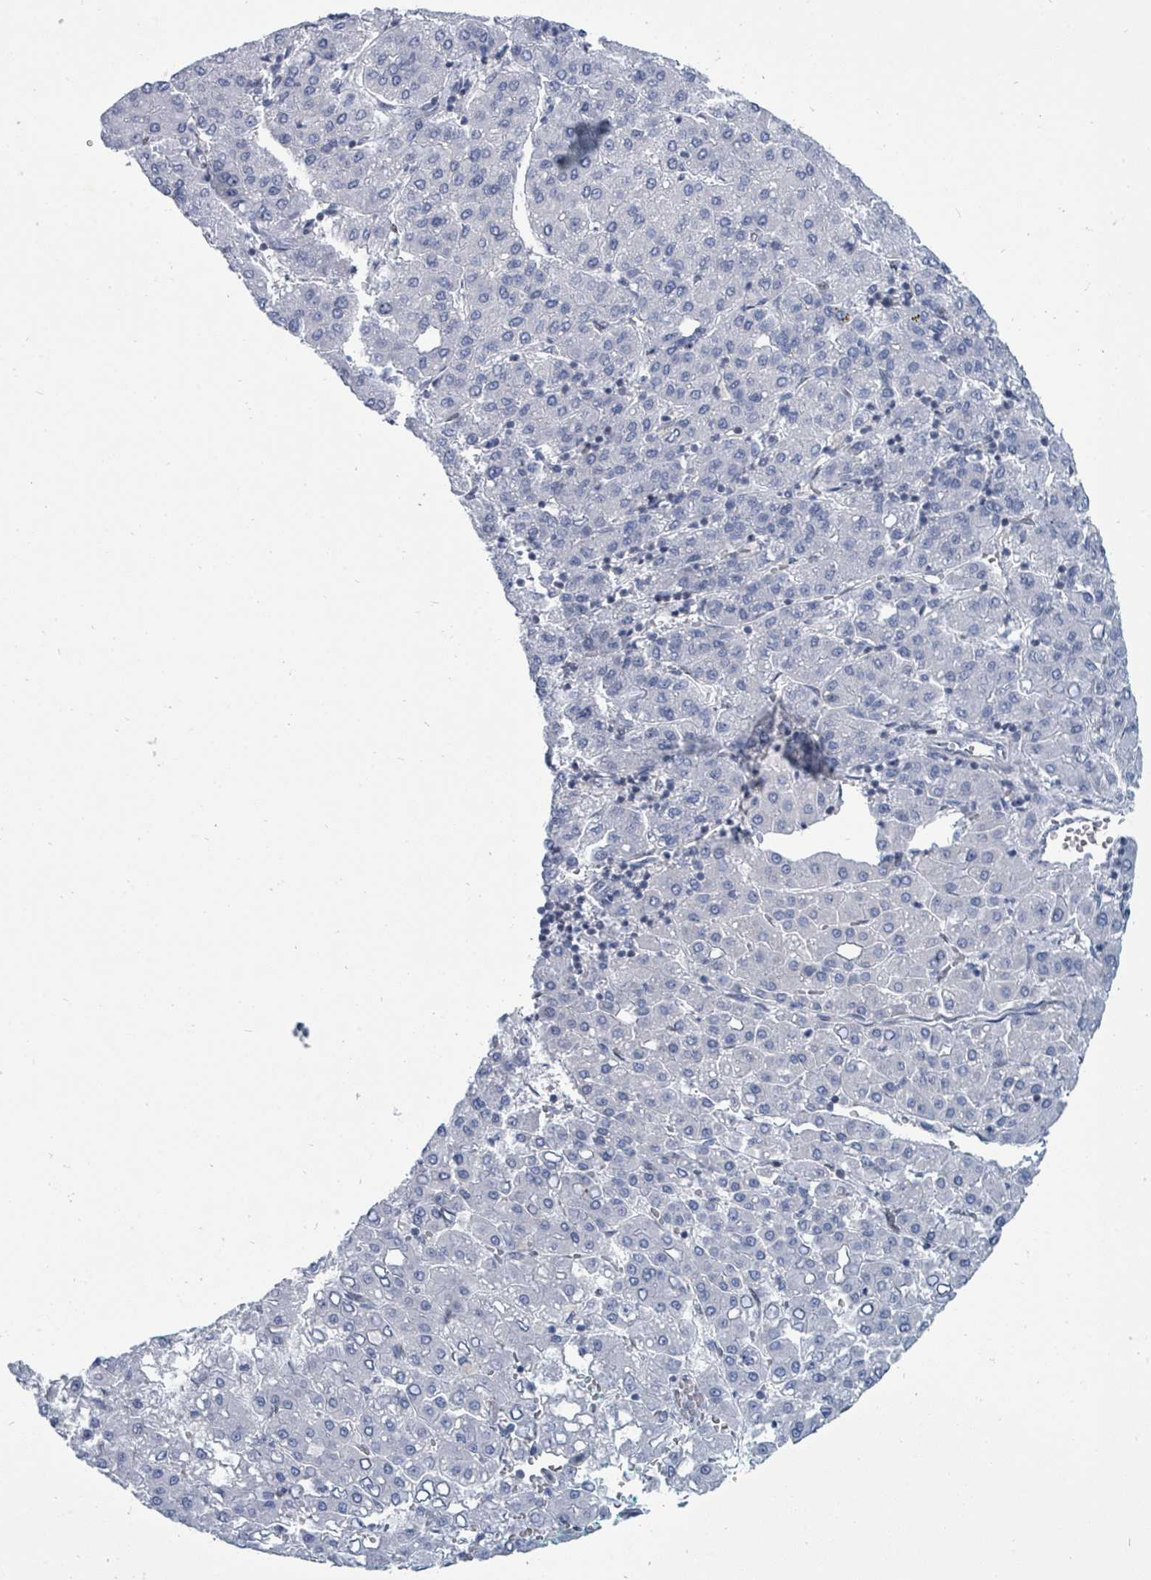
{"staining": {"intensity": "negative", "quantity": "none", "location": "none"}, "tissue": "liver cancer", "cell_type": "Tumor cells", "image_type": "cancer", "snomed": [{"axis": "morphology", "description": "Carcinoma, Hepatocellular, NOS"}, {"axis": "topography", "description": "Liver"}], "caption": "Tumor cells show no significant staining in hepatocellular carcinoma (liver).", "gene": "SUMO4", "patient": {"sex": "male", "age": 65}}